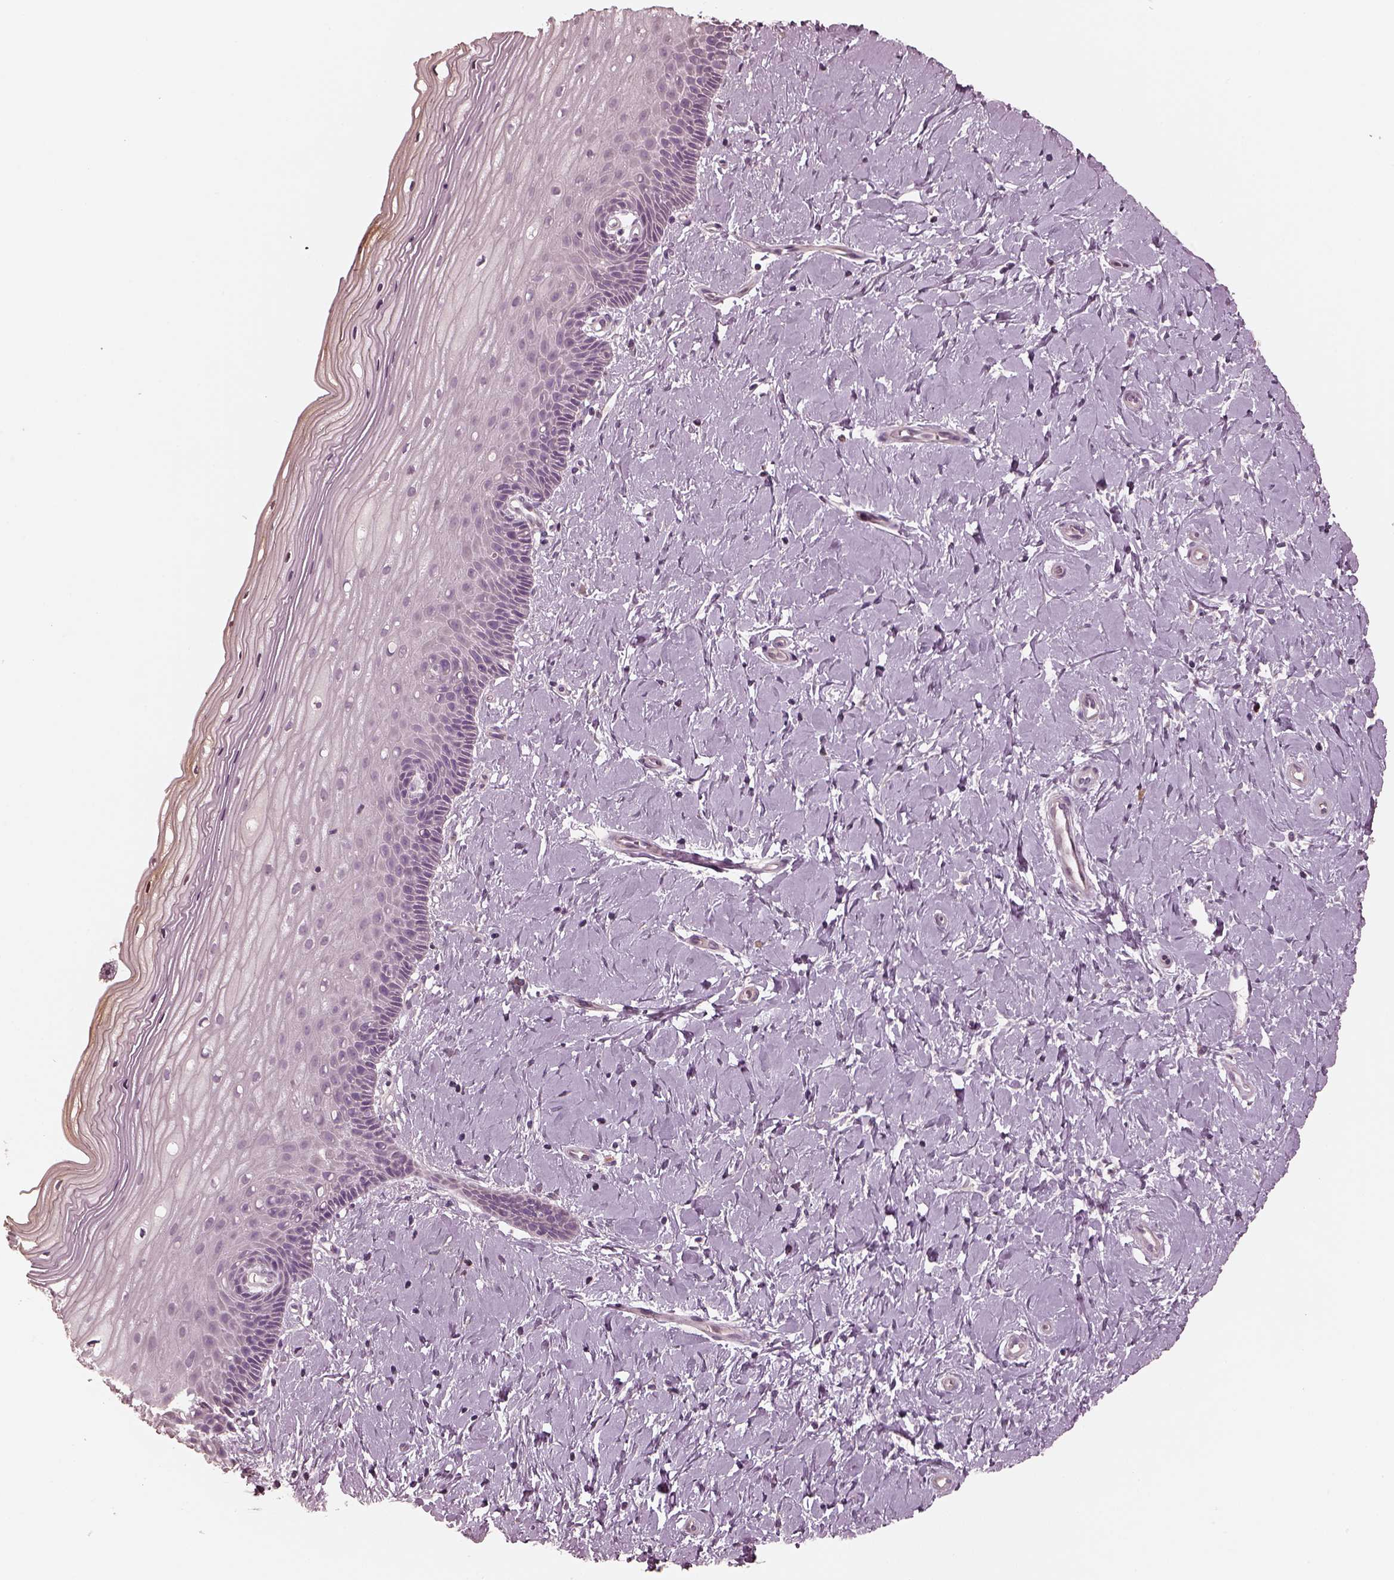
{"staining": {"intensity": "negative", "quantity": "none", "location": "none"}, "tissue": "cervix", "cell_type": "Glandular cells", "image_type": "normal", "snomed": [{"axis": "morphology", "description": "Normal tissue, NOS"}, {"axis": "topography", "description": "Cervix"}], "caption": "Protein analysis of benign cervix demonstrates no significant staining in glandular cells. (IHC, brightfield microscopy, high magnification).", "gene": "OPTC", "patient": {"sex": "female", "age": 37}}